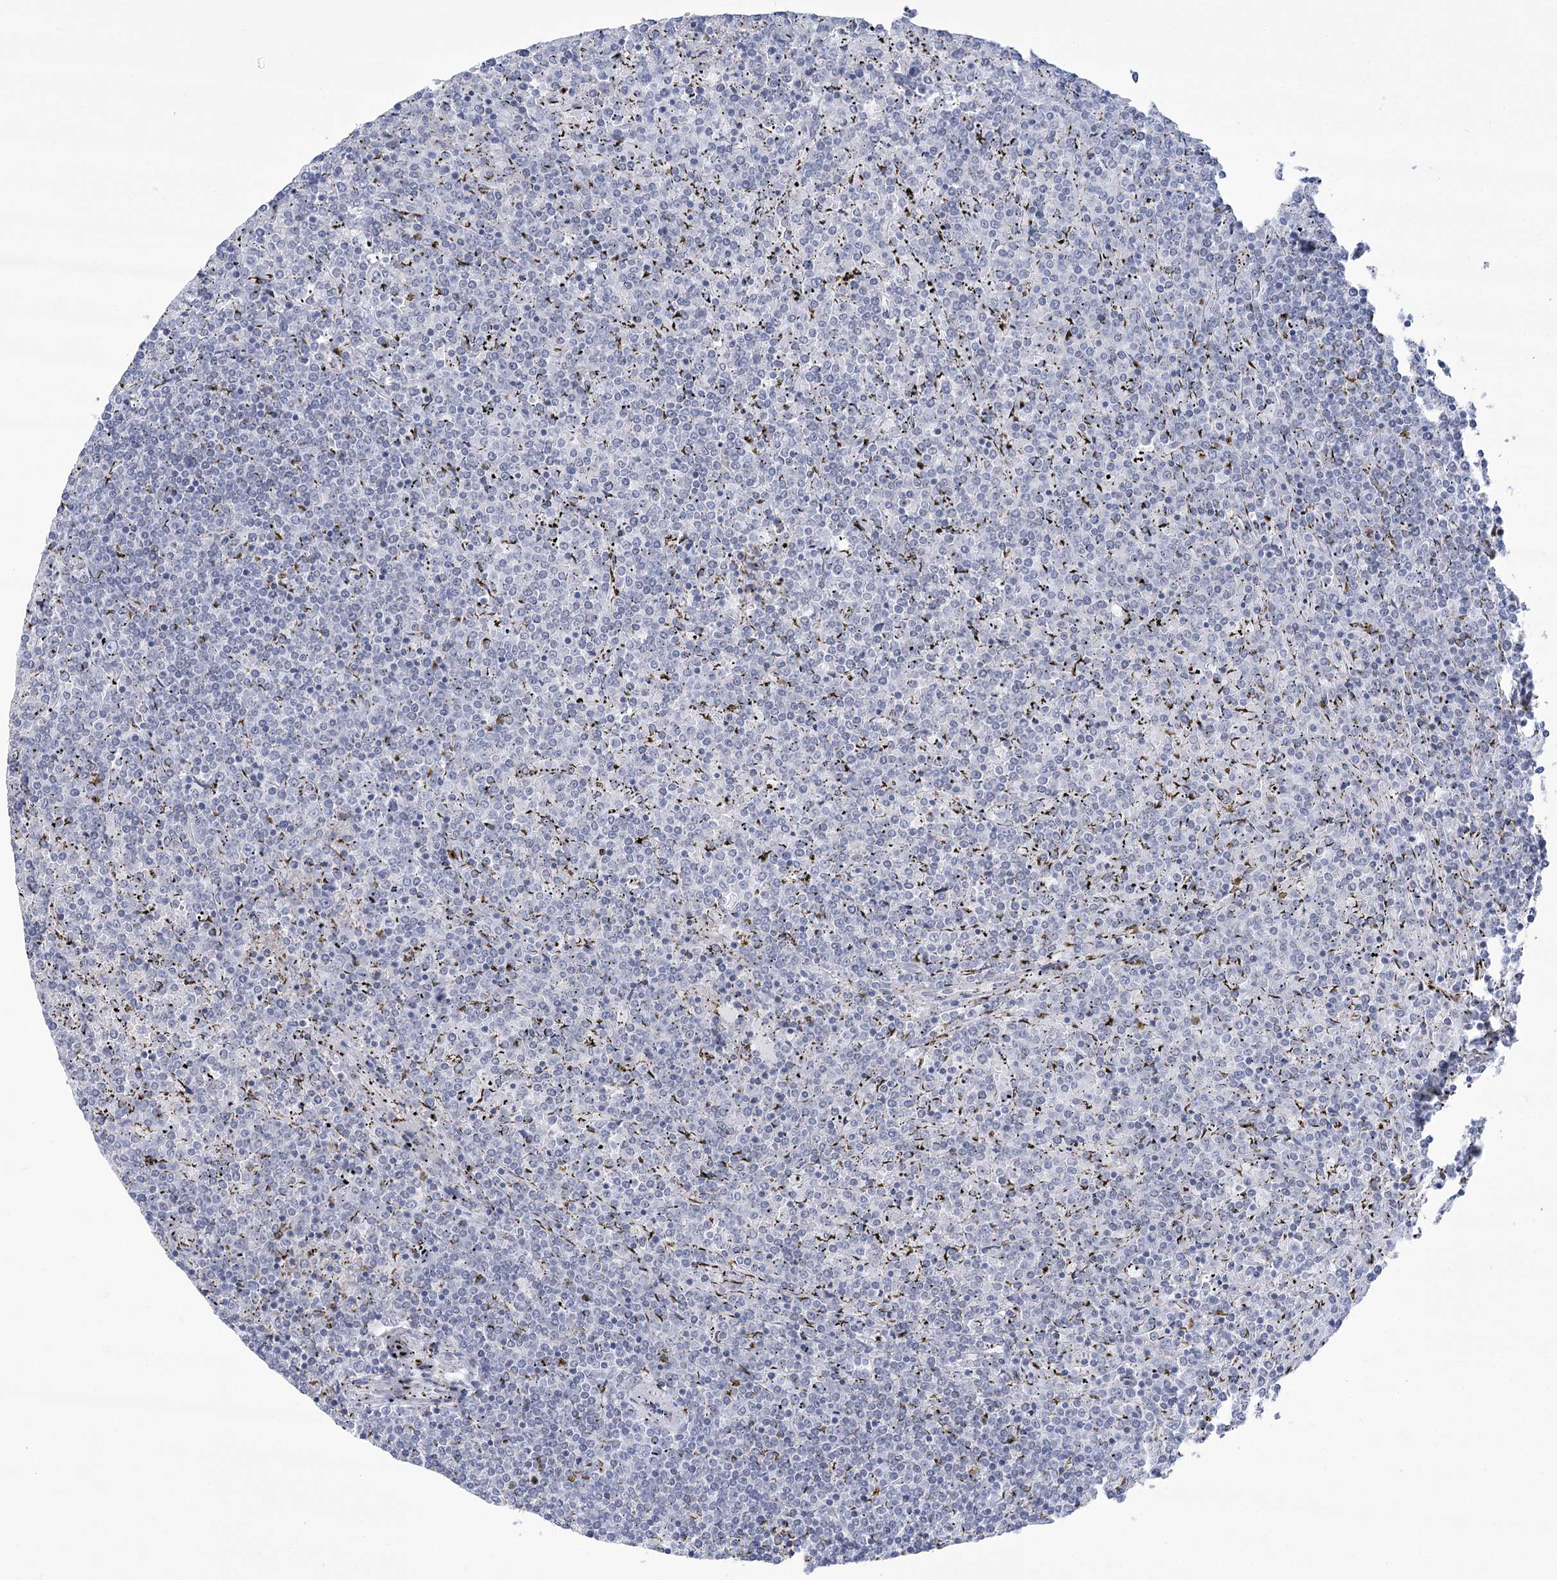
{"staining": {"intensity": "negative", "quantity": "none", "location": "none"}, "tissue": "lymphoma", "cell_type": "Tumor cells", "image_type": "cancer", "snomed": [{"axis": "morphology", "description": "Malignant lymphoma, non-Hodgkin's type, Low grade"}, {"axis": "topography", "description": "Spleen"}], "caption": "Histopathology image shows no protein positivity in tumor cells of low-grade malignant lymphoma, non-Hodgkin's type tissue. (DAB (3,3'-diaminobenzidine) immunohistochemistry, high magnification).", "gene": "HORMAD1", "patient": {"sex": "female", "age": 19}}